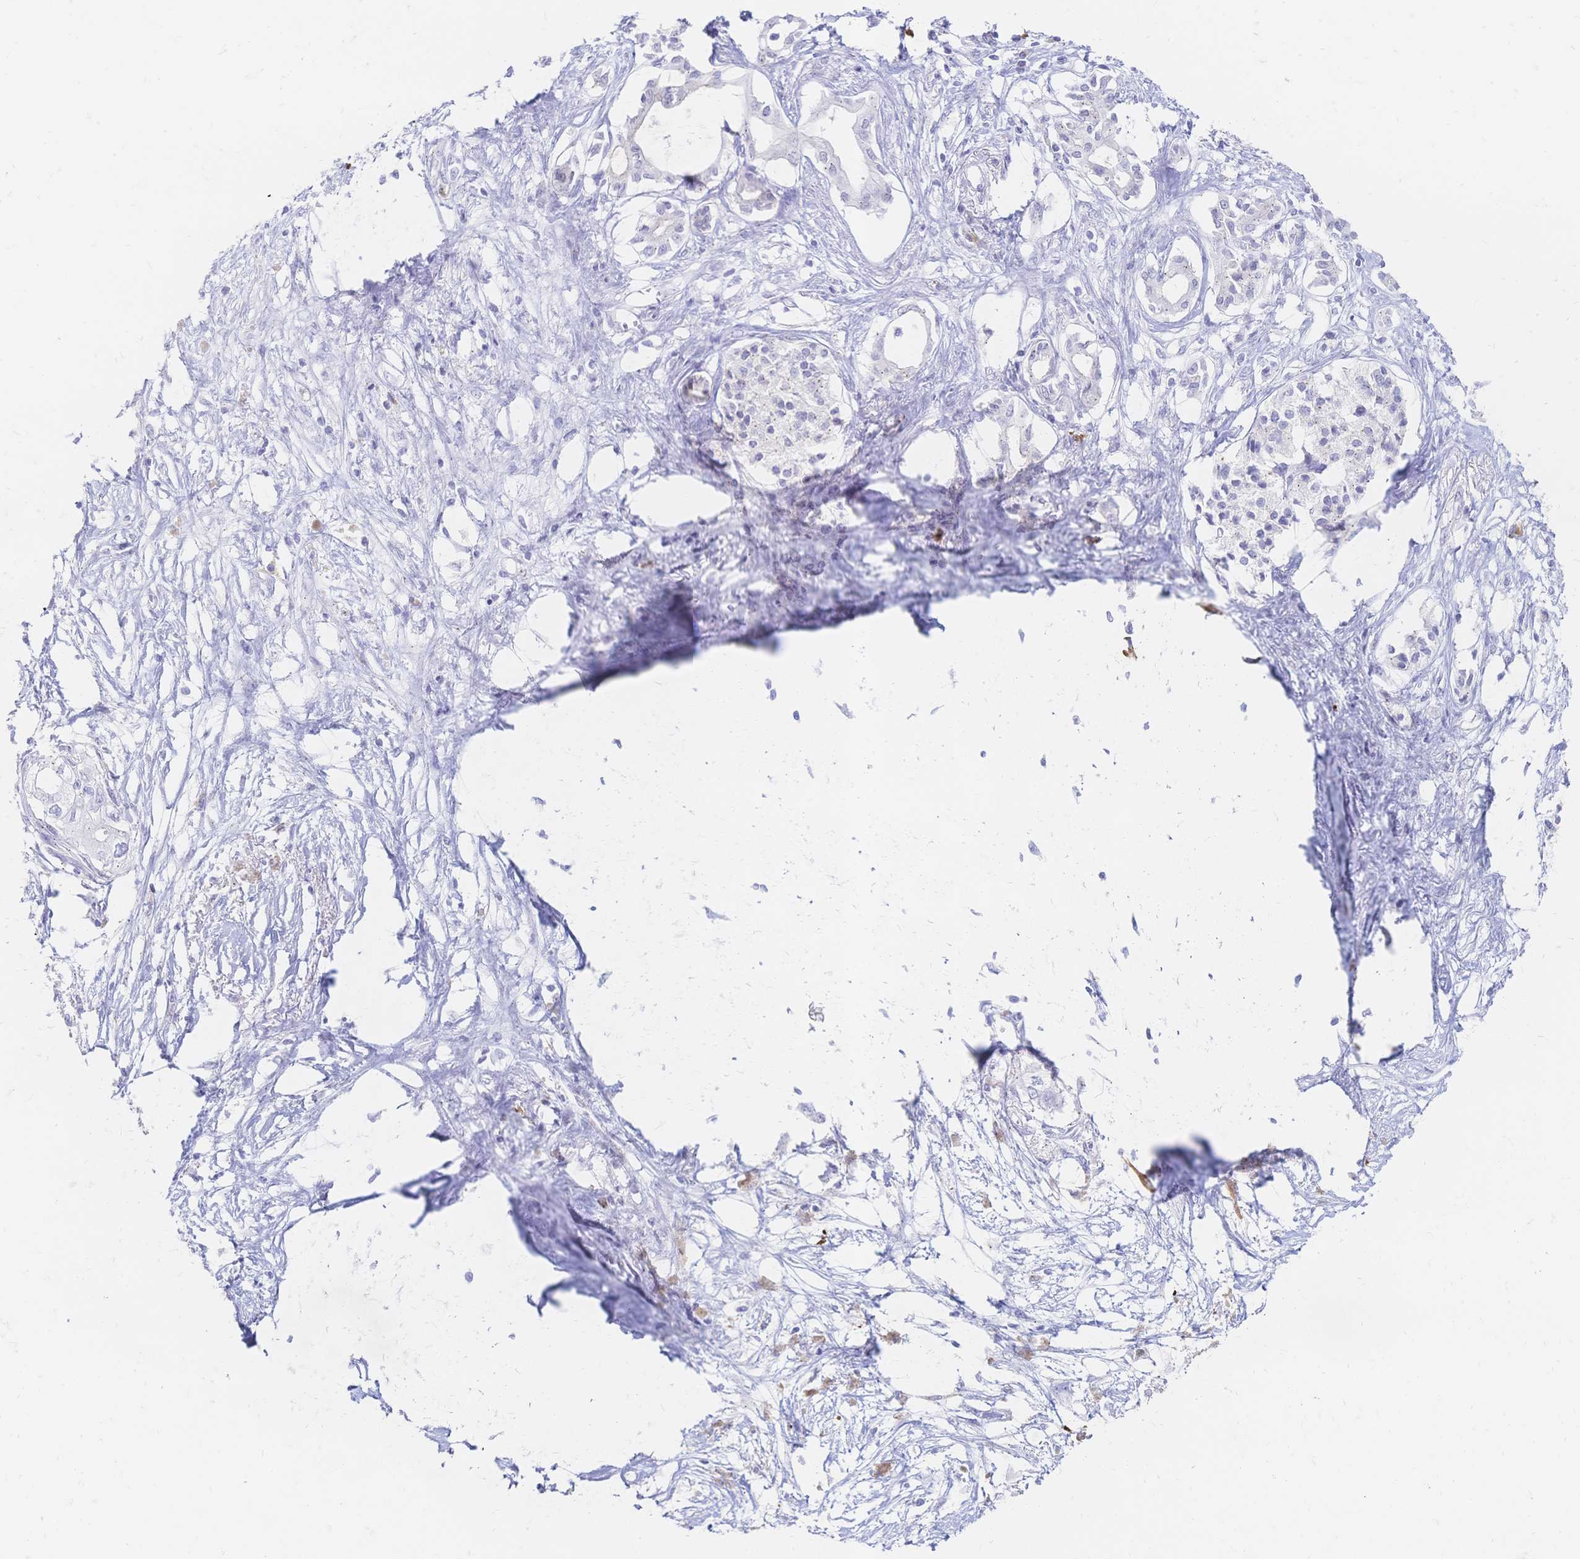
{"staining": {"intensity": "negative", "quantity": "none", "location": "none"}, "tissue": "pancreatic cancer", "cell_type": "Tumor cells", "image_type": "cancer", "snomed": [{"axis": "morphology", "description": "Adenocarcinoma, NOS"}, {"axis": "topography", "description": "Pancreas"}], "caption": "Tumor cells are negative for brown protein staining in adenocarcinoma (pancreatic).", "gene": "PSORS1C2", "patient": {"sex": "female", "age": 63}}